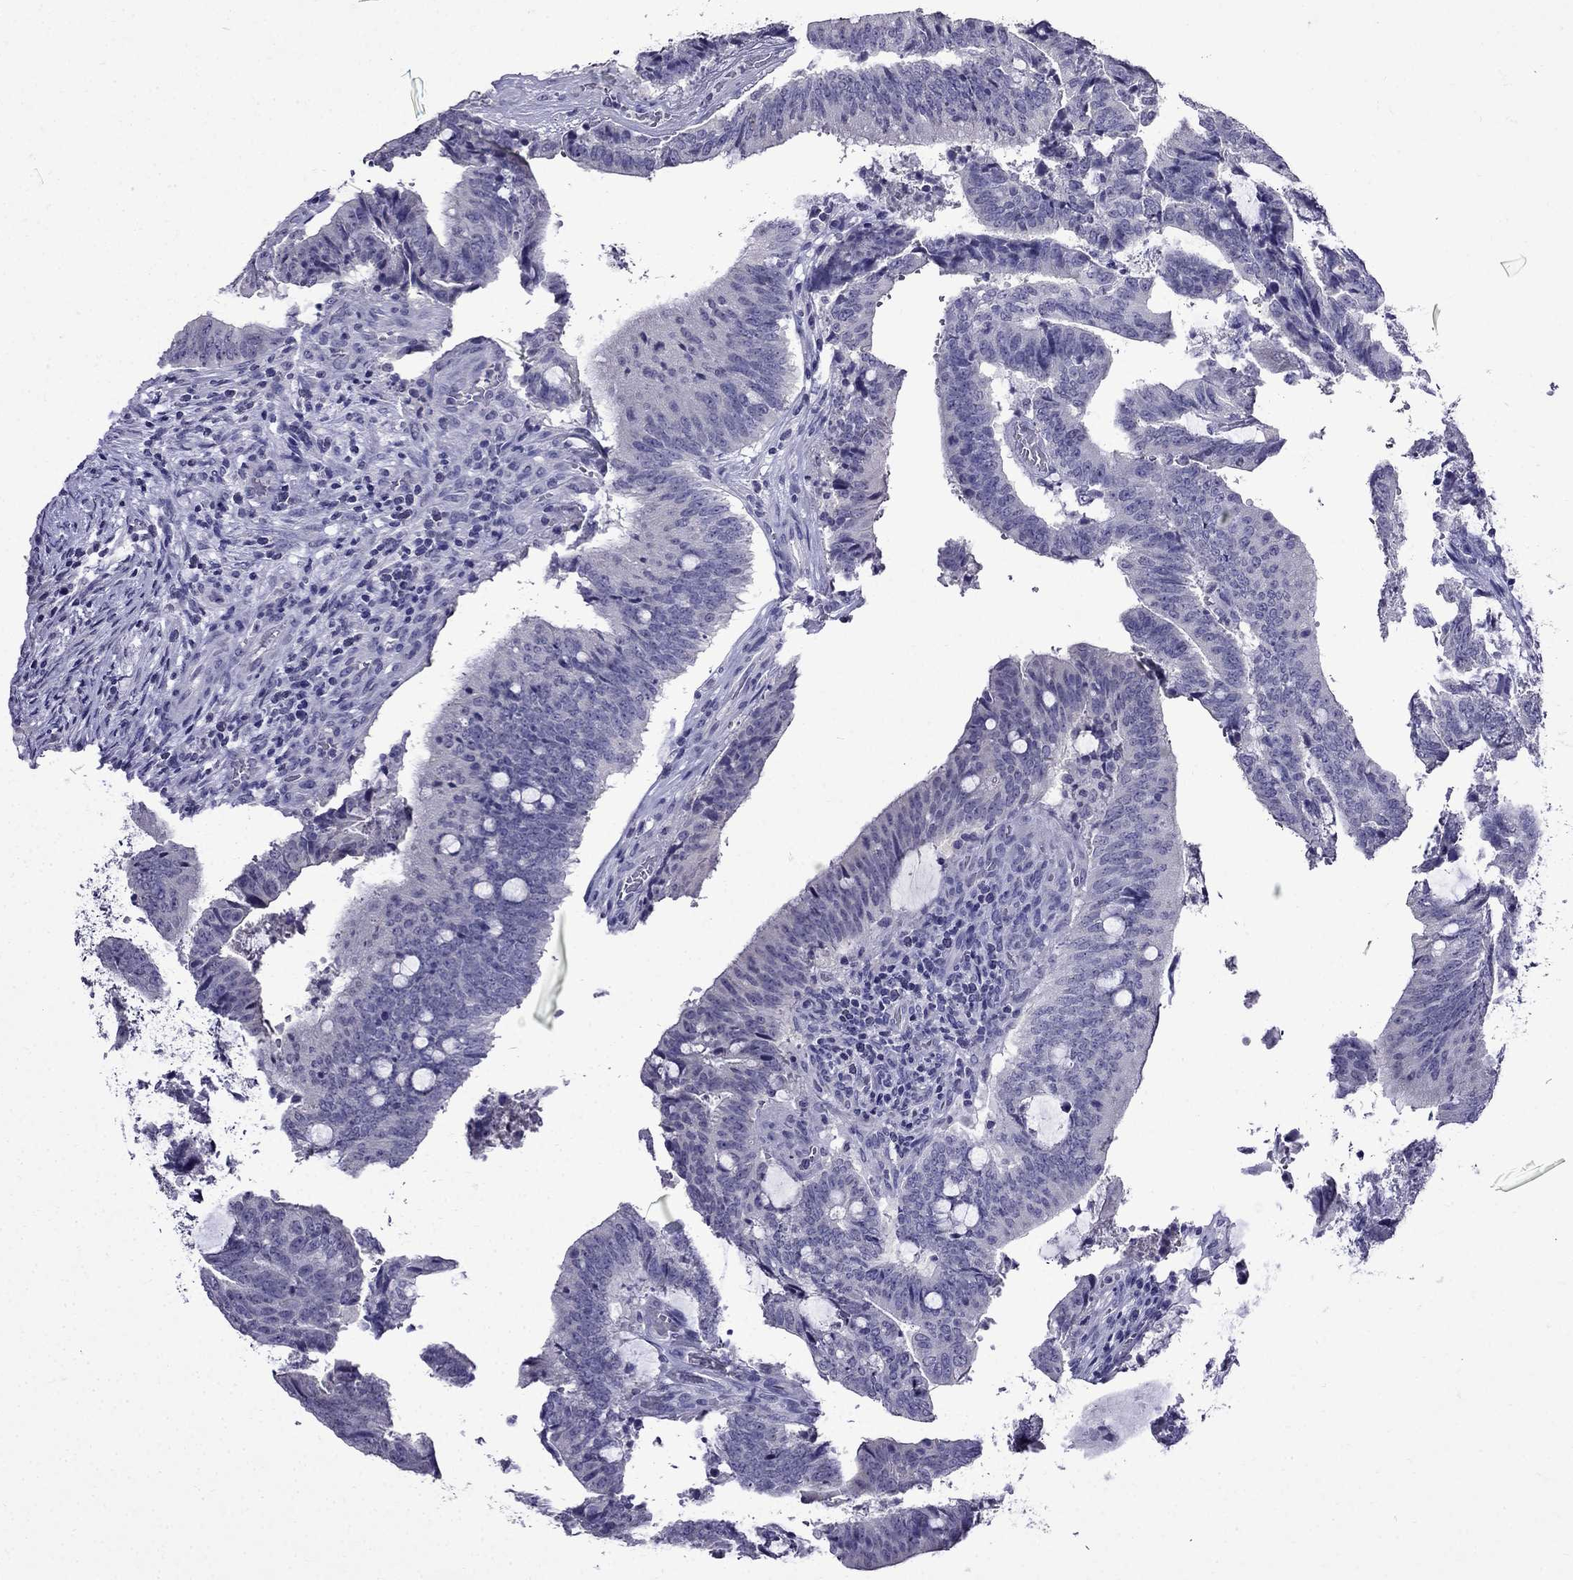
{"staining": {"intensity": "negative", "quantity": "none", "location": "none"}, "tissue": "colorectal cancer", "cell_type": "Tumor cells", "image_type": "cancer", "snomed": [{"axis": "morphology", "description": "Adenocarcinoma, NOS"}, {"axis": "topography", "description": "Colon"}], "caption": "A high-resolution image shows immunohistochemistry (IHC) staining of colorectal cancer, which shows no significant expression in tumor cells. (DAB IHC with hematoxylin counter stain).", "gene": "DNAH17", "patient": {"sex": "female", "age": 43}}